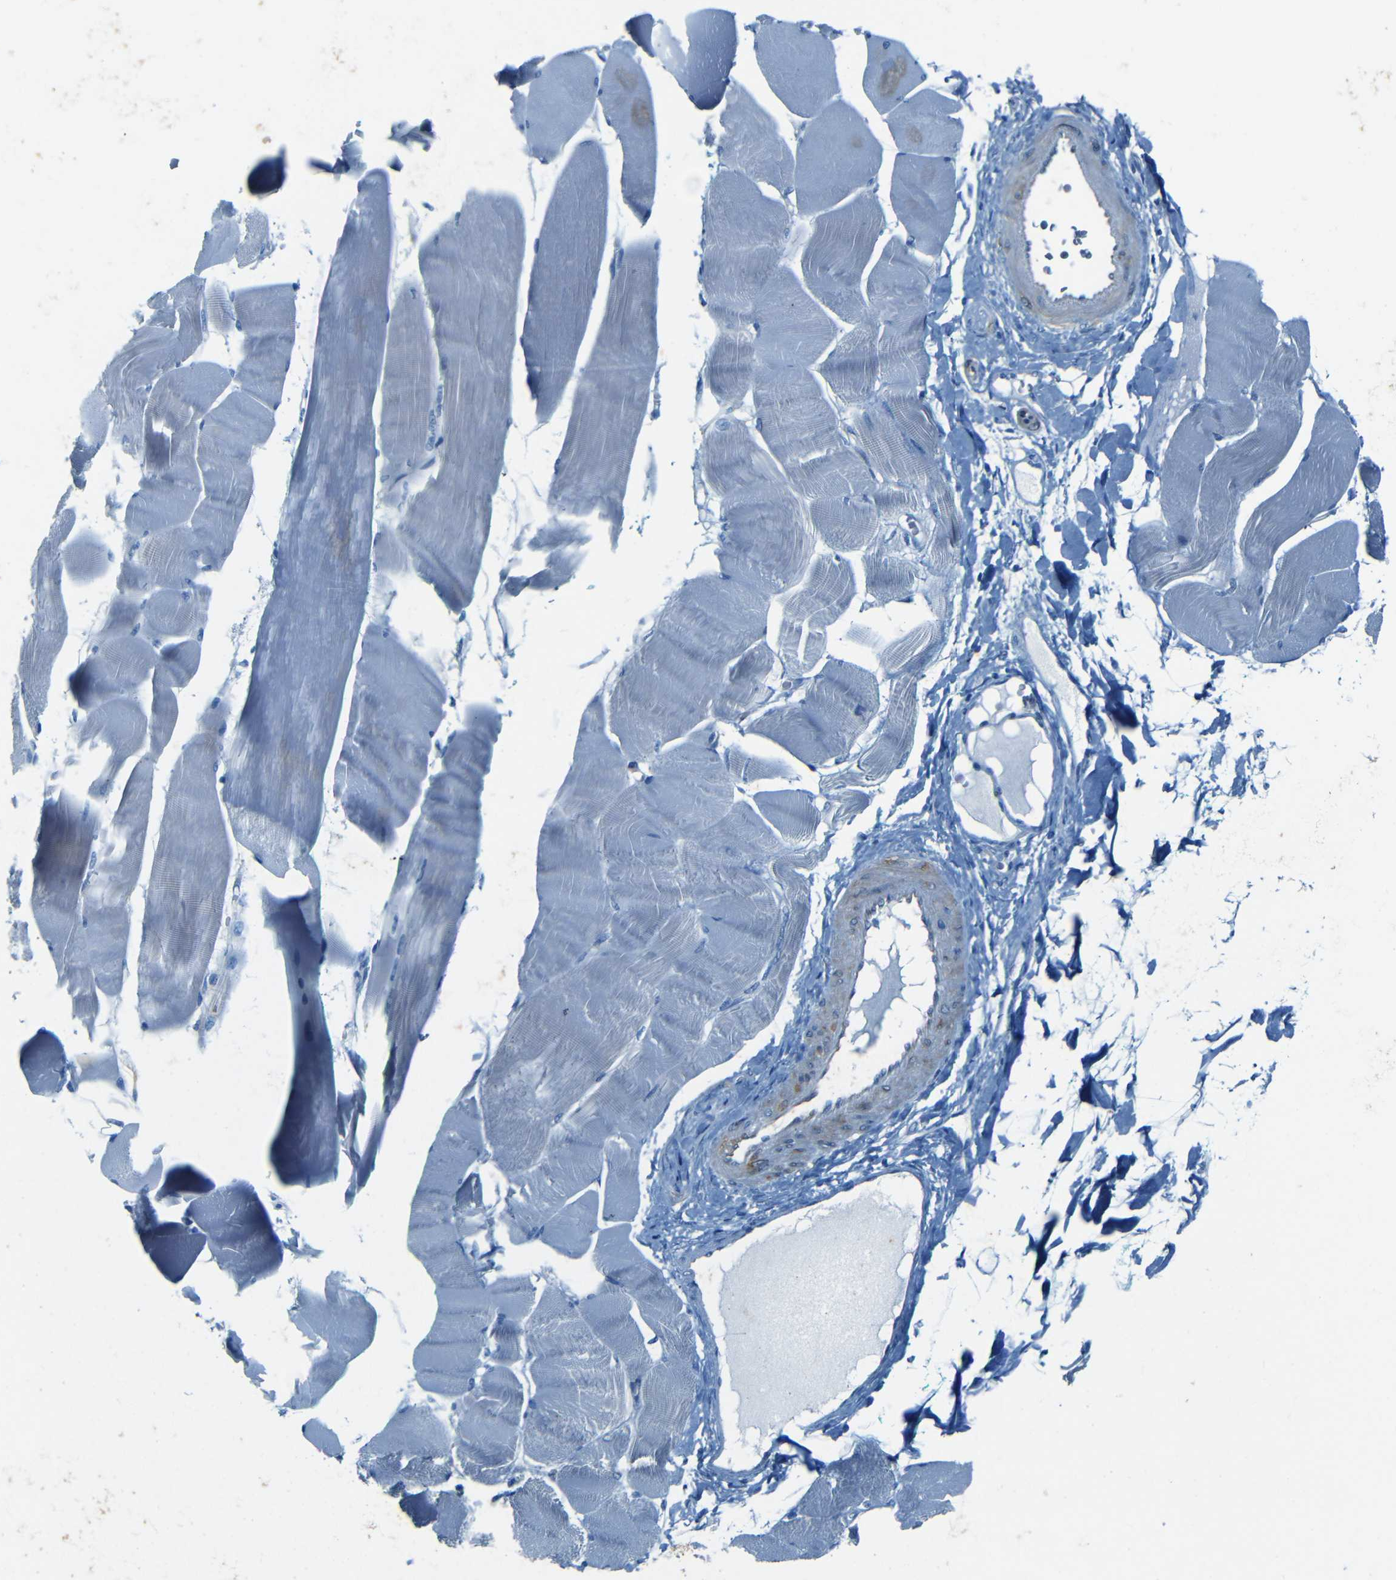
{"staining": {"intensity": "negative", "quantity": "none", "location": "none"}, "tissue": "skeletal muscle", "cell_type": "Myocytes", "image_type": "normal", "snomed": [{"axis": "morphology", "description": "Normal tissue, NOS"}, {"axis": "morphology", "description": "Squamous cell carcinoma, NOS"}, {"axis": "topography", "description": "Skeletal muscle"}], "caption": "Myocytes are negative for protein expression in unremarkable human skeletal muscle.", "gene": "MAP2", "patient": {"sex": "male", "age": 51}}